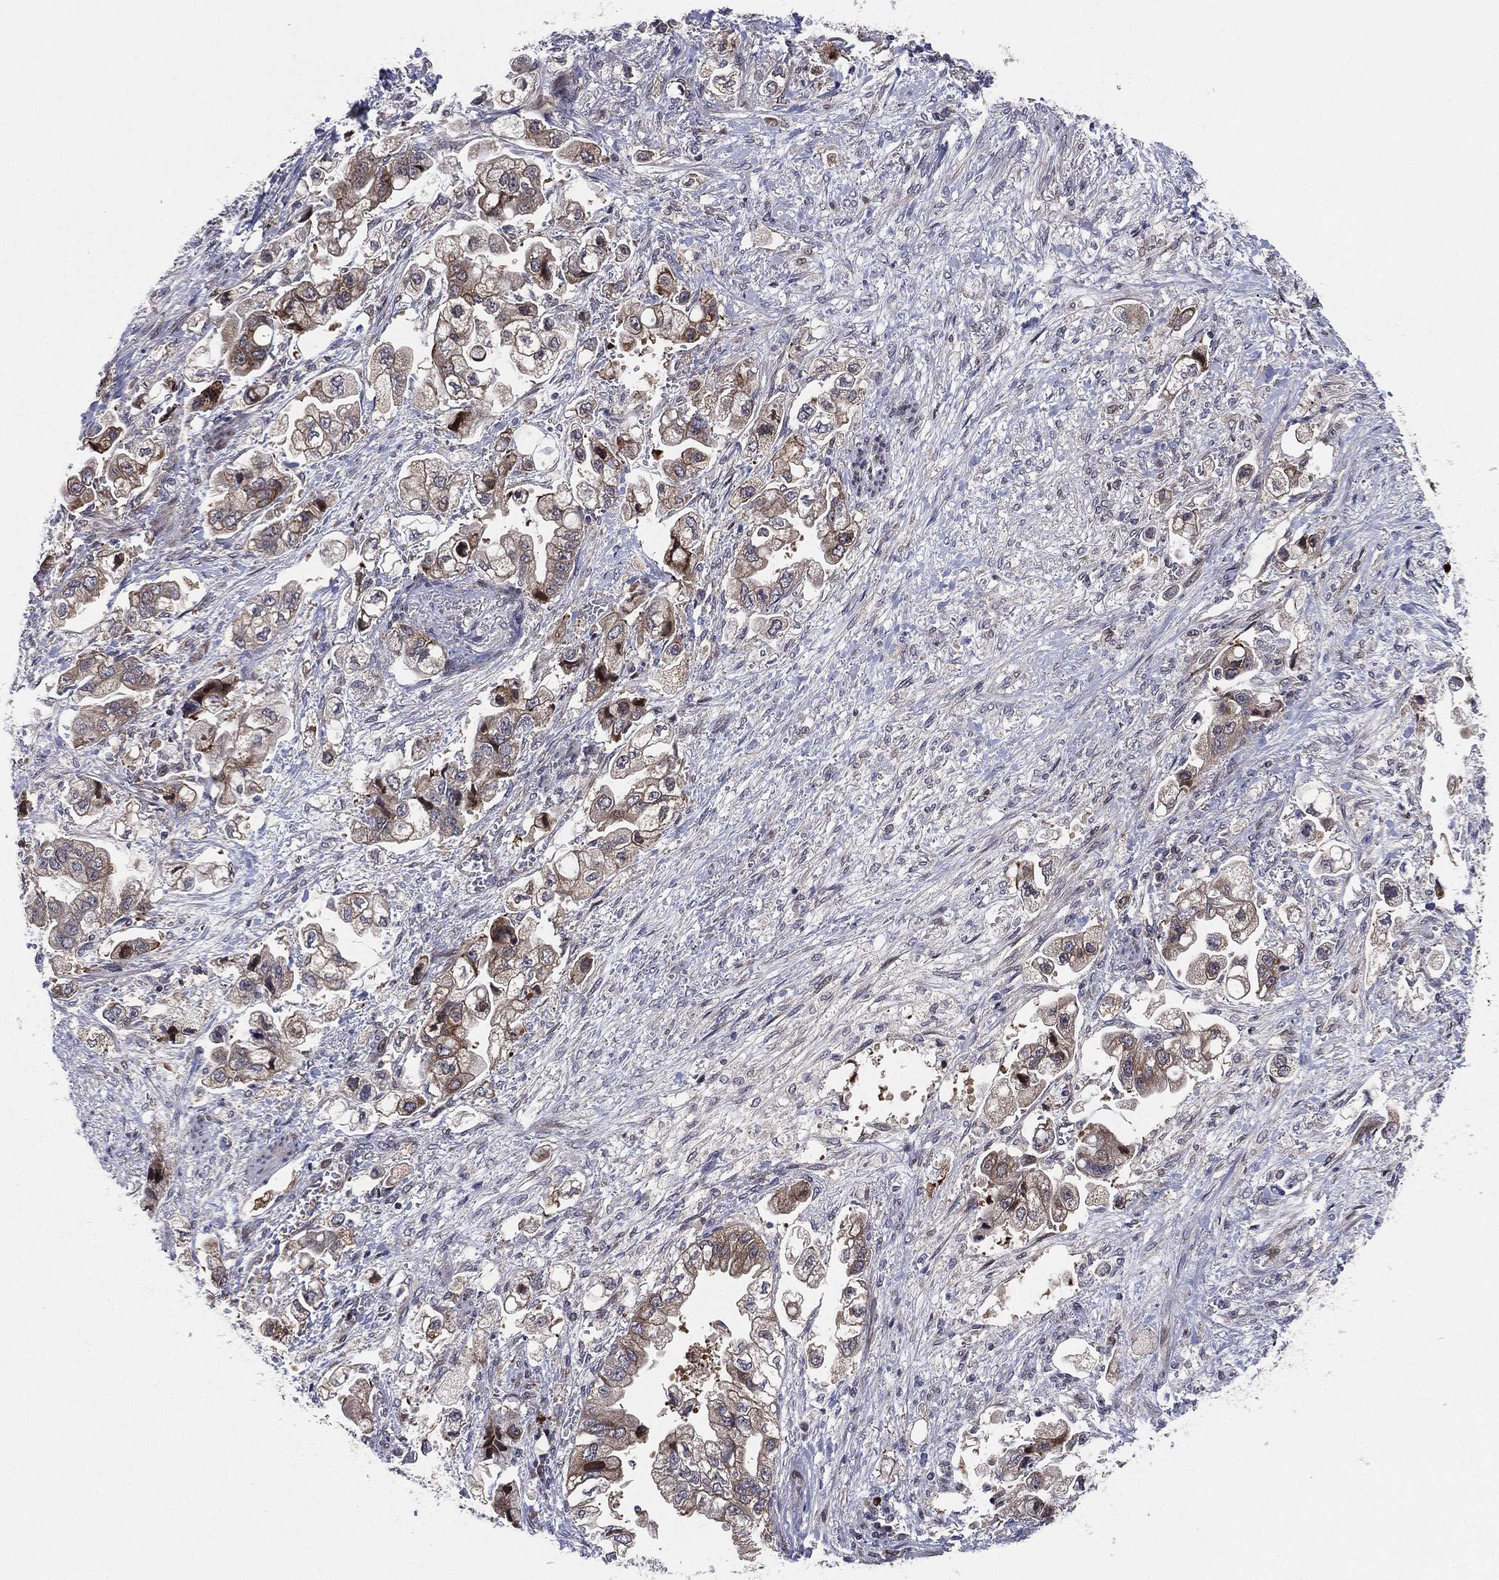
{"staining": {"intensity": "weak", "quantity": "<25%", "location": "cytoplasmic/membranous"}, "tissue": "stomach cancer", "cell_type": "Tumor cells", "image_type": "cancer", "snomed": [{"axis": "morphology", "description": "Normal tissue, NOS"}, {"axis": "morphology", "description": "Adenocarcinoma, NOS"}, {"axis": "topography", "description": "Stomach"}], "caption": "There is no significant positivity in tumor cells of adenocarcinoma (stomach).", "gene": "UTP14A", "patient": {"sex": "male", "age": 62}}